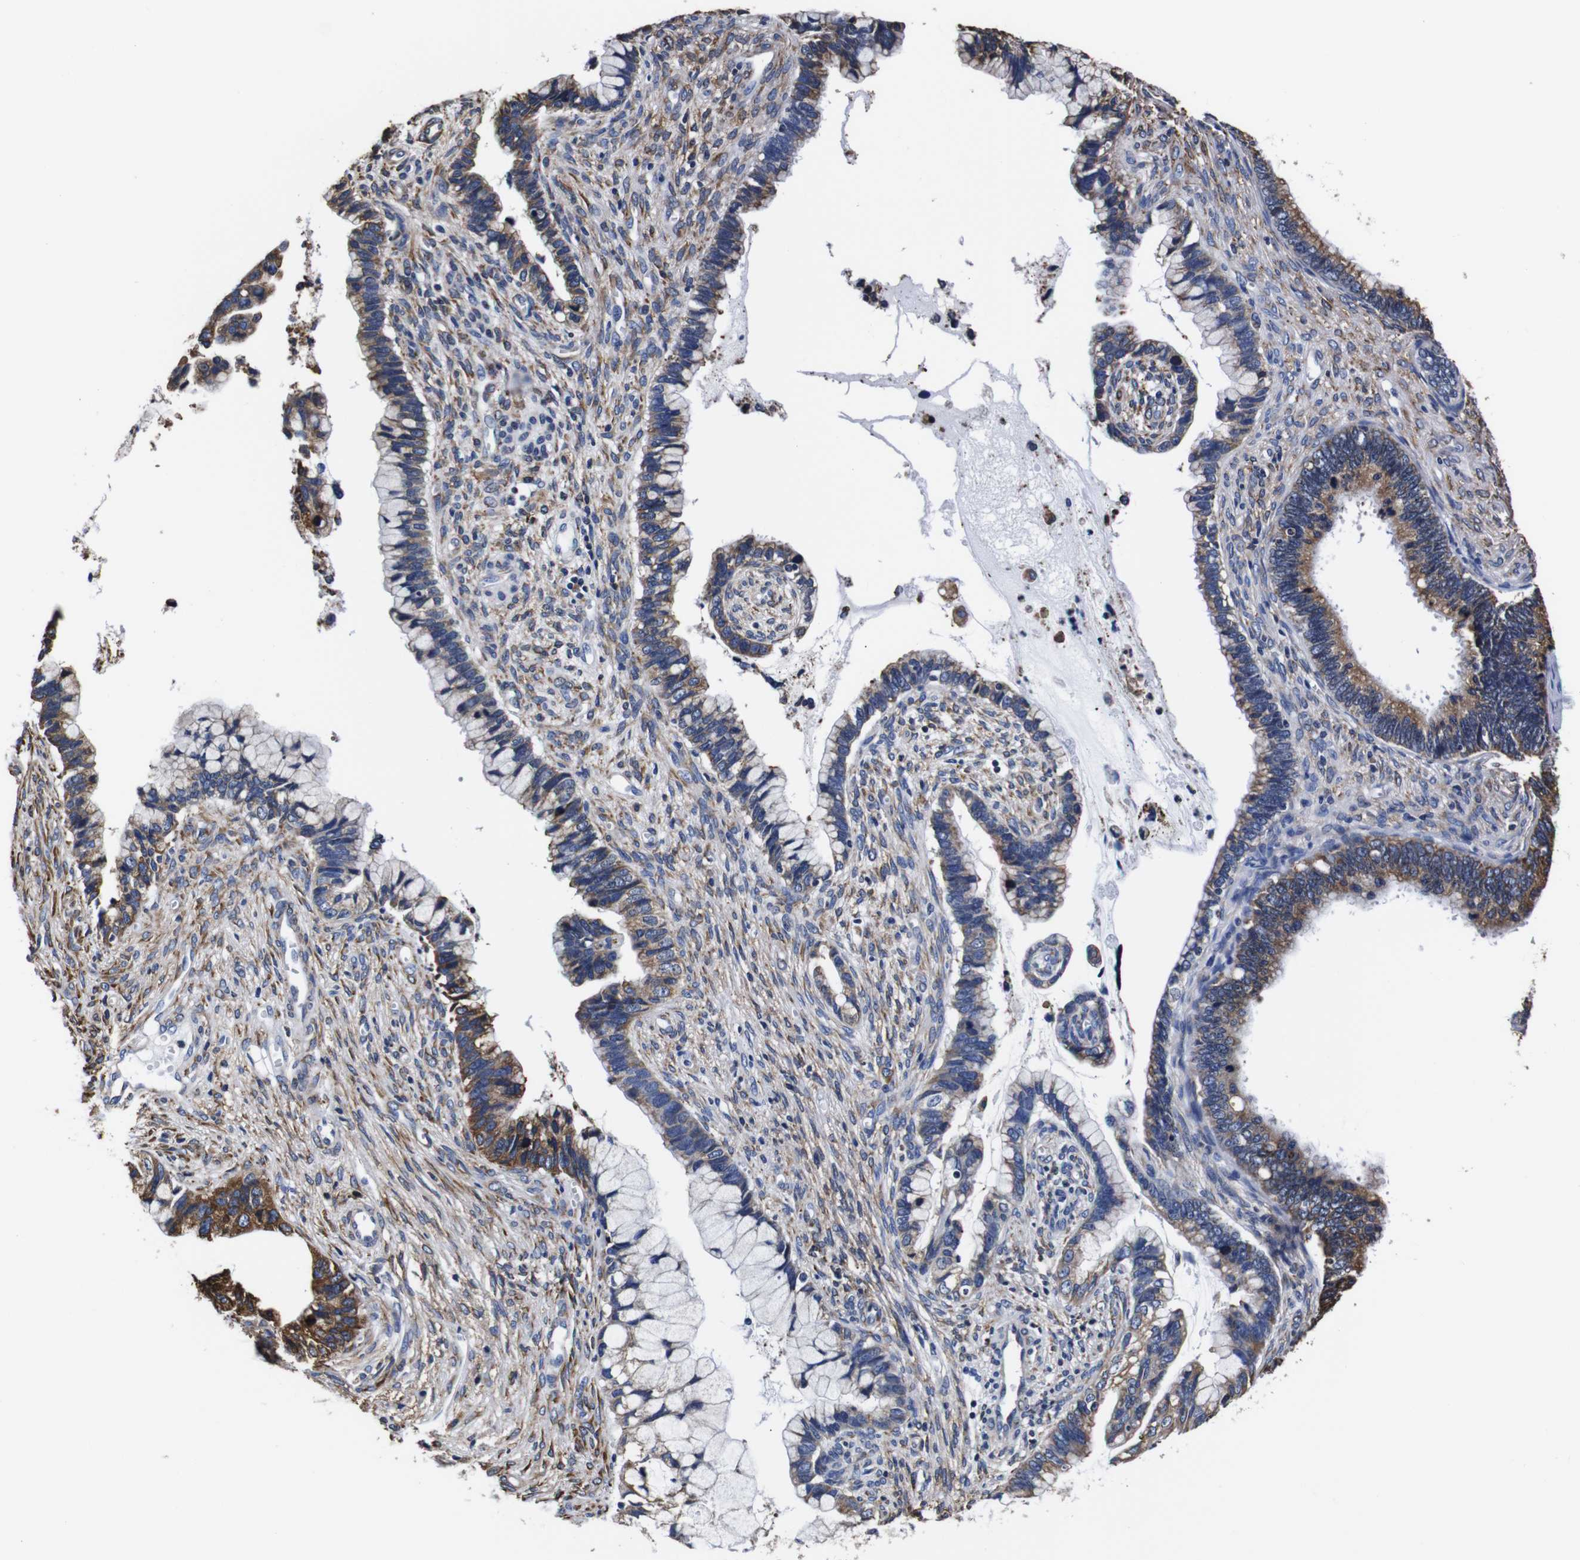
{"staining": {"intensity": "moderate", "quantity": "25%-75%", "location": "cytoplasmic/membranous"}, "tissue": "cervical cancer", "cell_type": "Tumor cells", "image_type": "cancer", "snomed": [{"axis": "morphology", "description": "Adenocarcinoma, NOS"}, {"axis": "topography", "description": "Cervix"}], "caption": "Tumor cells display medium levels of moderate cytoplasmic/membranous expression in approximately 25%-75% of cells in adenocarcinoma (cervical).", "gene": "PPIB", "patient": {"sex": "female", "age": 44}}